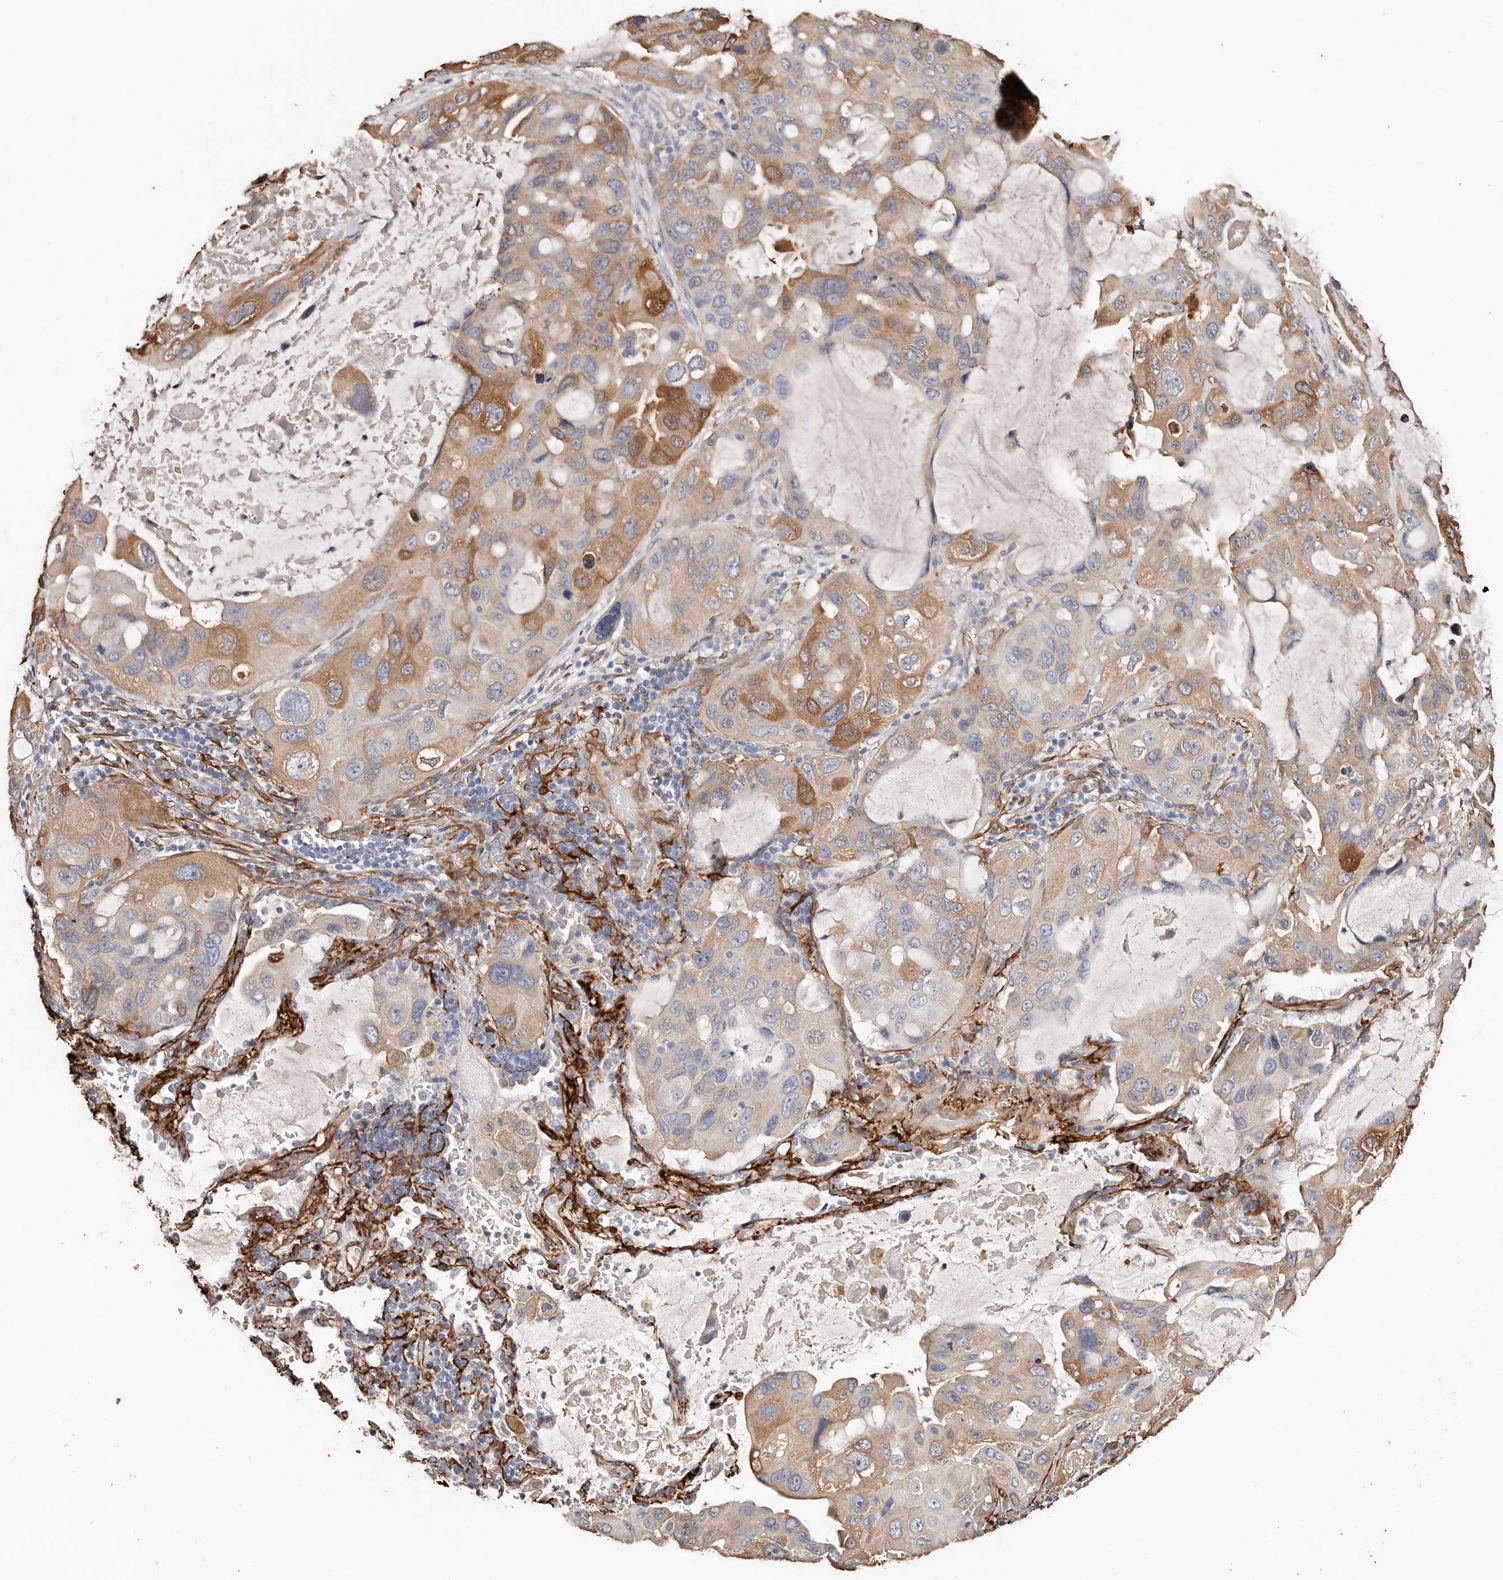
{"staining": {"intensity": "moderate", "quantity": "<25%", "location": "cytoplasmic/membranous"}, "tissue": "lung cancer", "cell_type": "Tumor cells", "image_type": "cancer", "snomed": [{"axis": "morphology", "description": "Squamous cell carcinoma, NOS"}, {"axis": "topography", "description": "Lung"}], "caption": "Moderate cytoplasmic/membranous staining for a protein is identified in approximately <25% of tumor cells of lung cancer using immunohistochemistry.", "gene": "TGM2", "patient": {"sex": "female", "age": 73}}